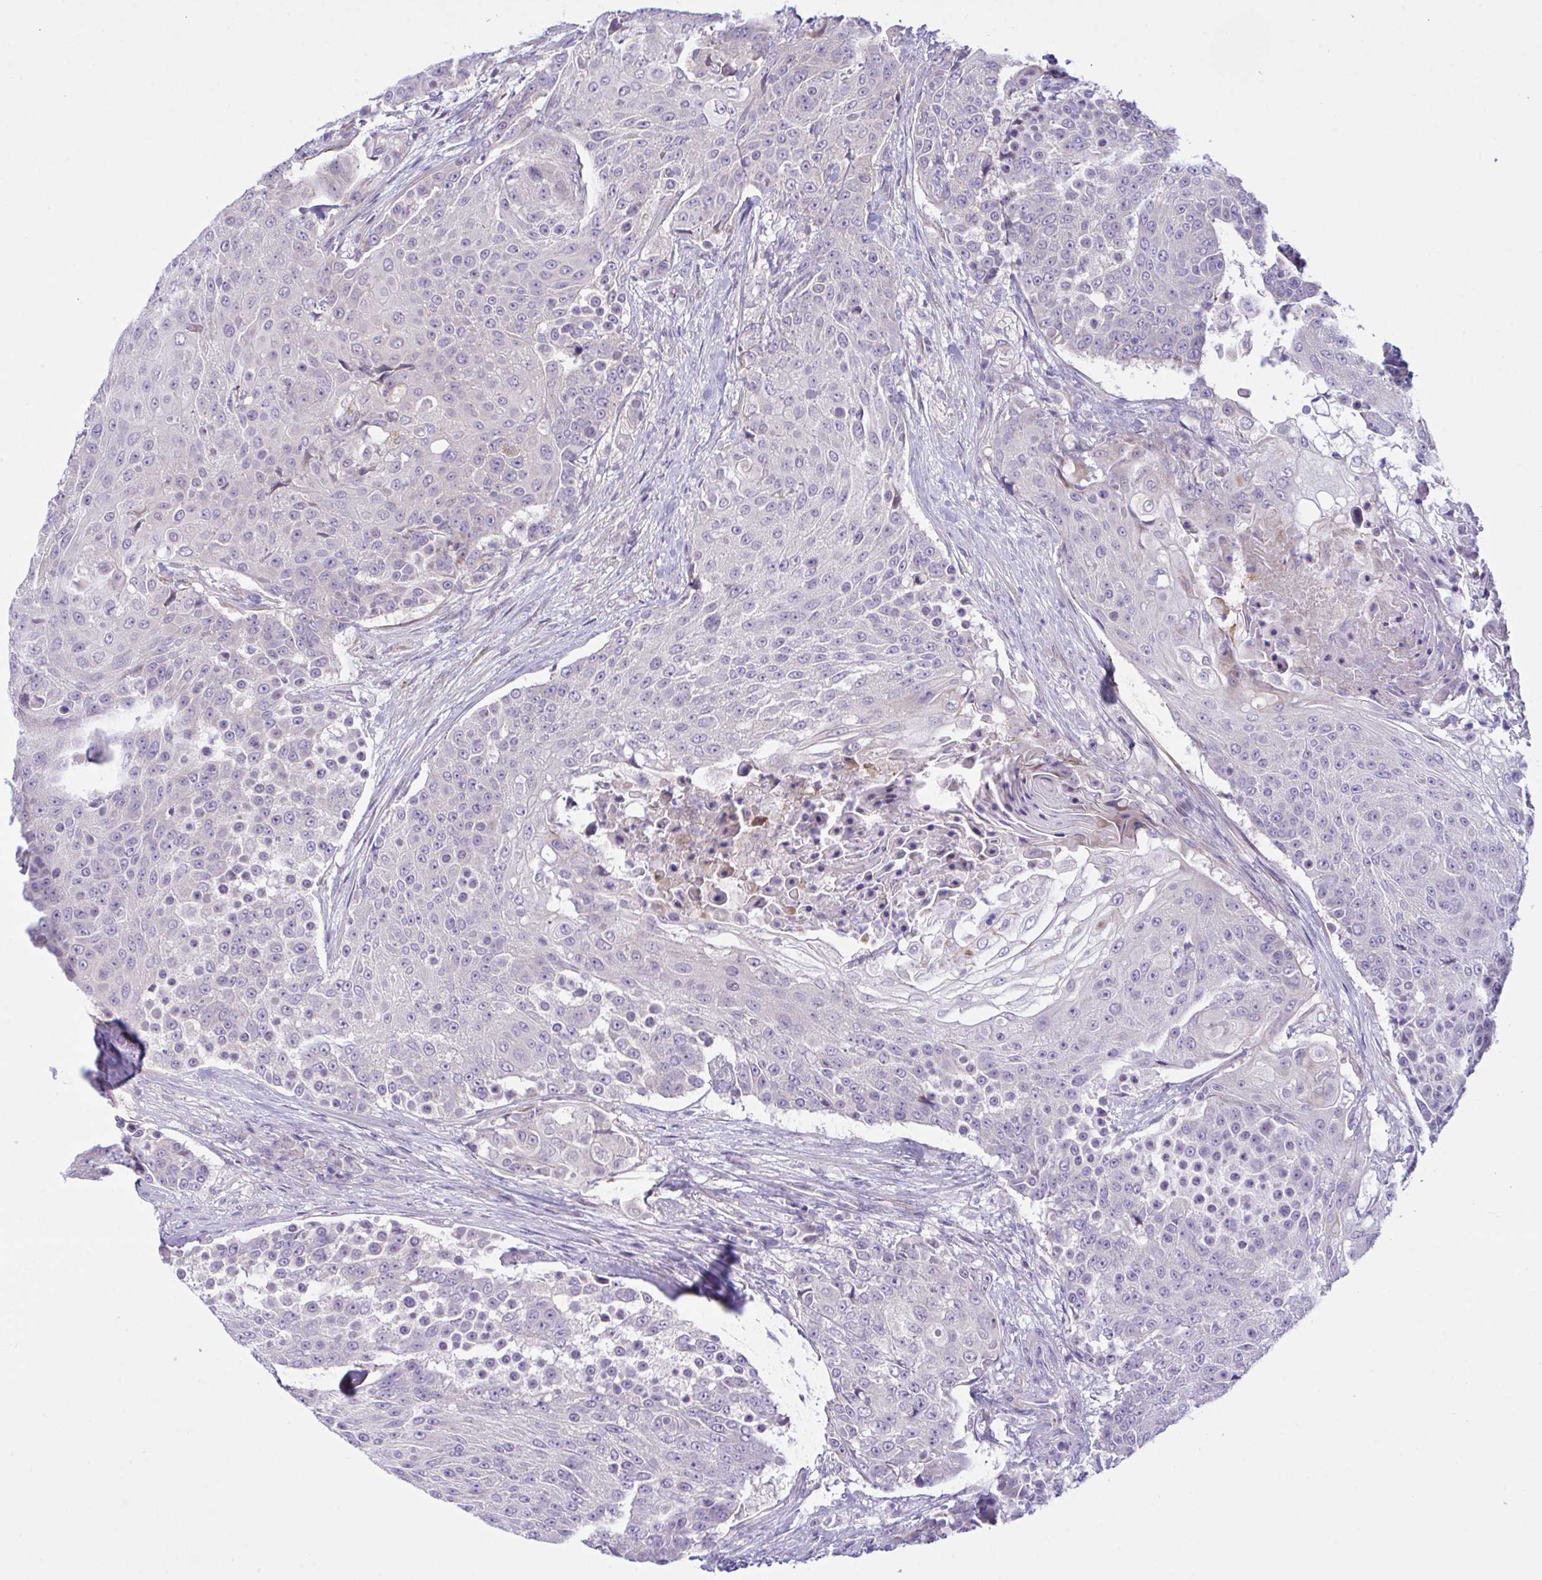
{"staining": {"intensity": "negative", "quantity": "none", "location": "none"}, "tissue": "urothelial cancer", "cell_type": "Tumor cells", "image_type": "cancer", "snomed": [{"axis": "morphology", "description": "Urothelial carcinoma, High grade"}, {"axis": "topography", "description": "Urinary bladder"}], "caption": "An immunohistochemistry histopathology image of high-grade urothelial carcinoma is shown. There is no staining in tumor cells of high-grade urothelial carcinoma.", "gene": "SYNPO2L", "patient": {"sex": "female", "age": 63}}